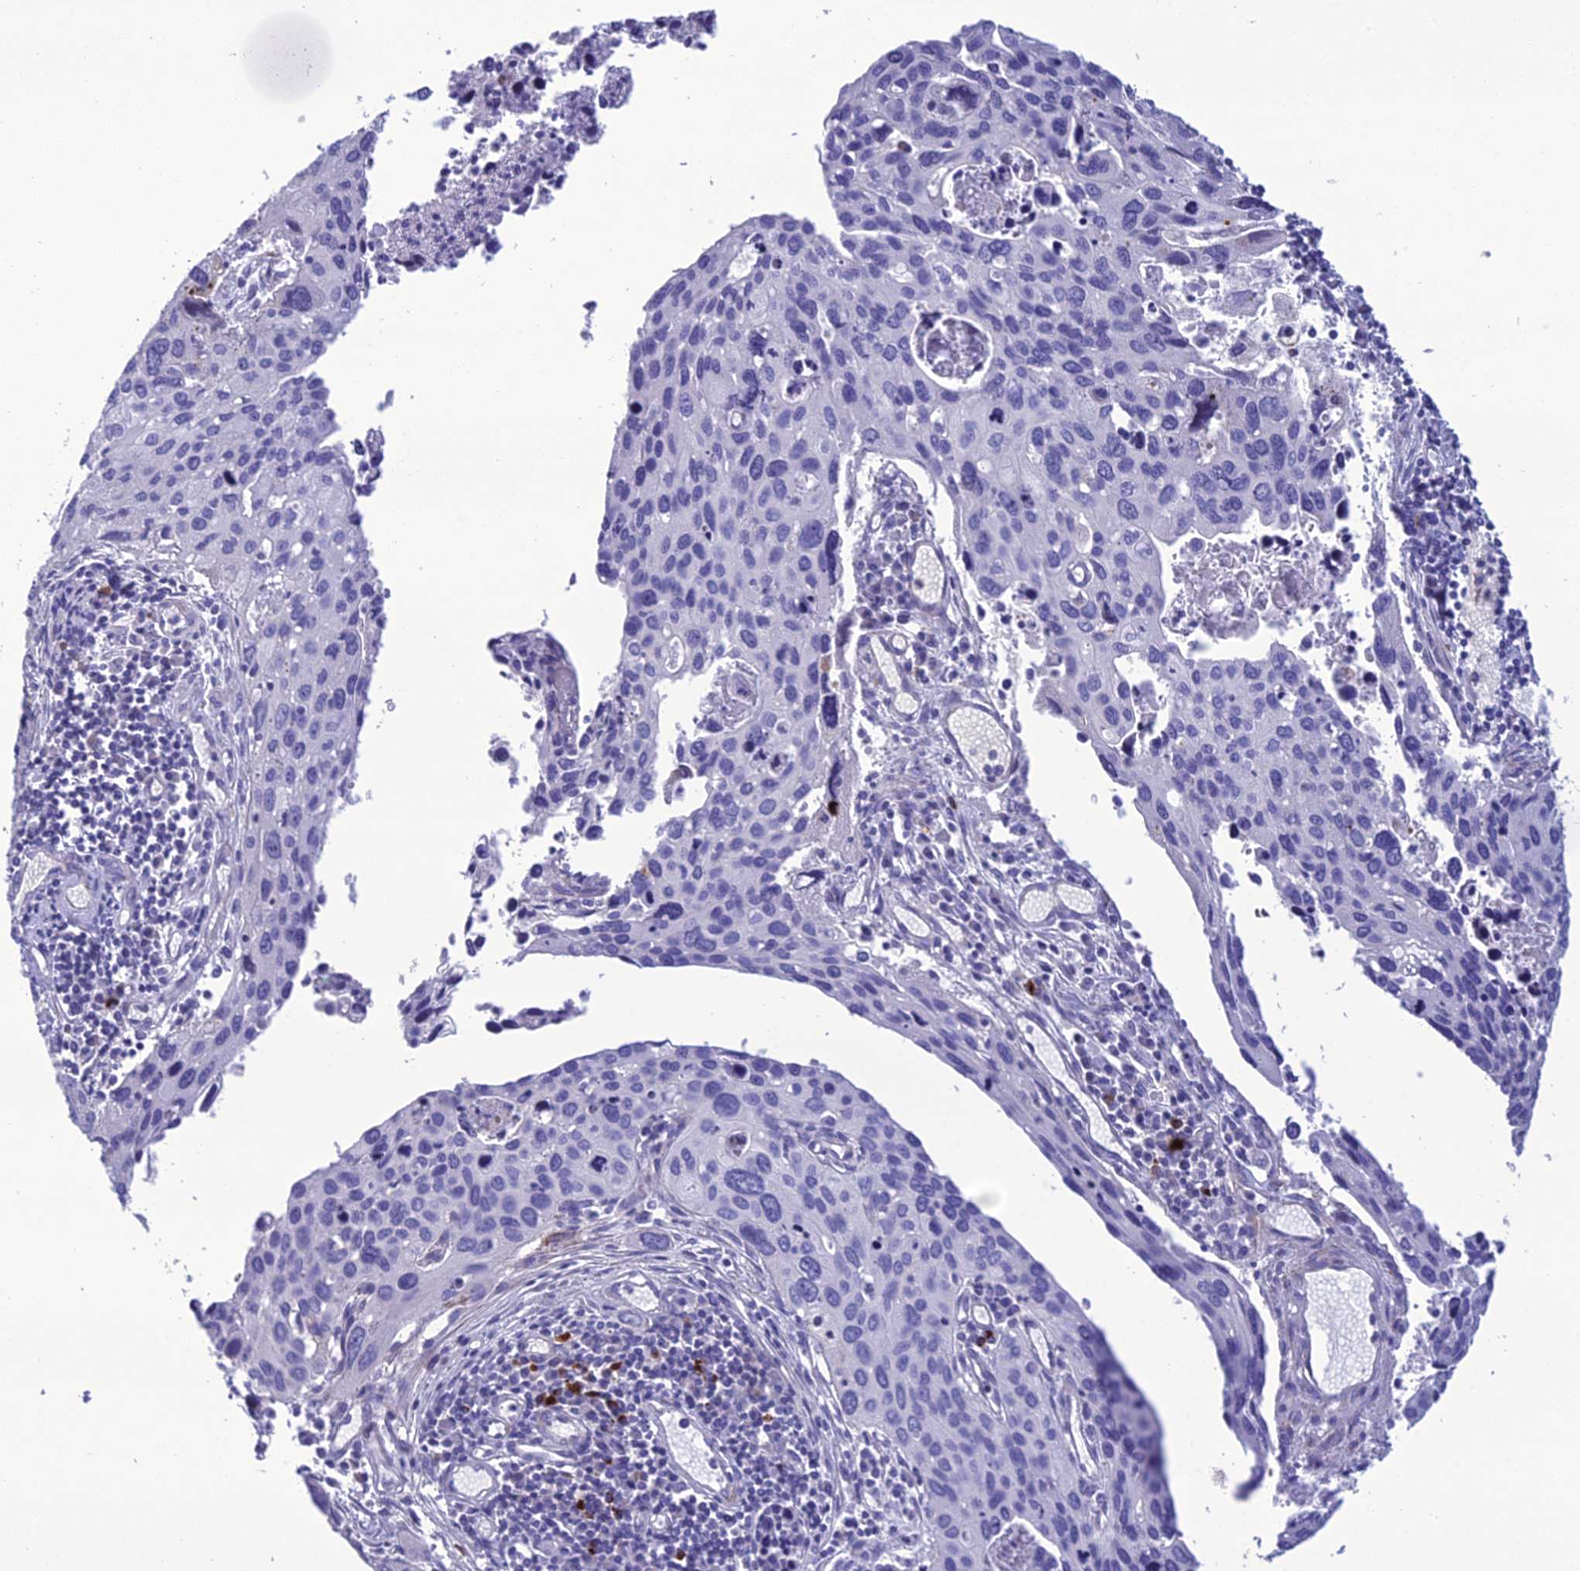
{"staining": {"intensity": "negative", "quantity": "none", "location": "none"}, "tissue": "cervical cancer", "cell_type": "Tumor cells", "image_type": "cancer", "snomed": [{"axis": "morphology", "description": "Squamous cell carcinoma, NOS"}, {"axis": "topography", "description": "Cervix"}], "caption": "A high-resolution histopathology image shows immunohistochemistry (IHC) staining of cervical cancer (squamous cell carcinoma), which exhibits no significant positivity in tumor cells.", "gene": "OR56B1", "patient": {"sex": "female", "age": 55}}